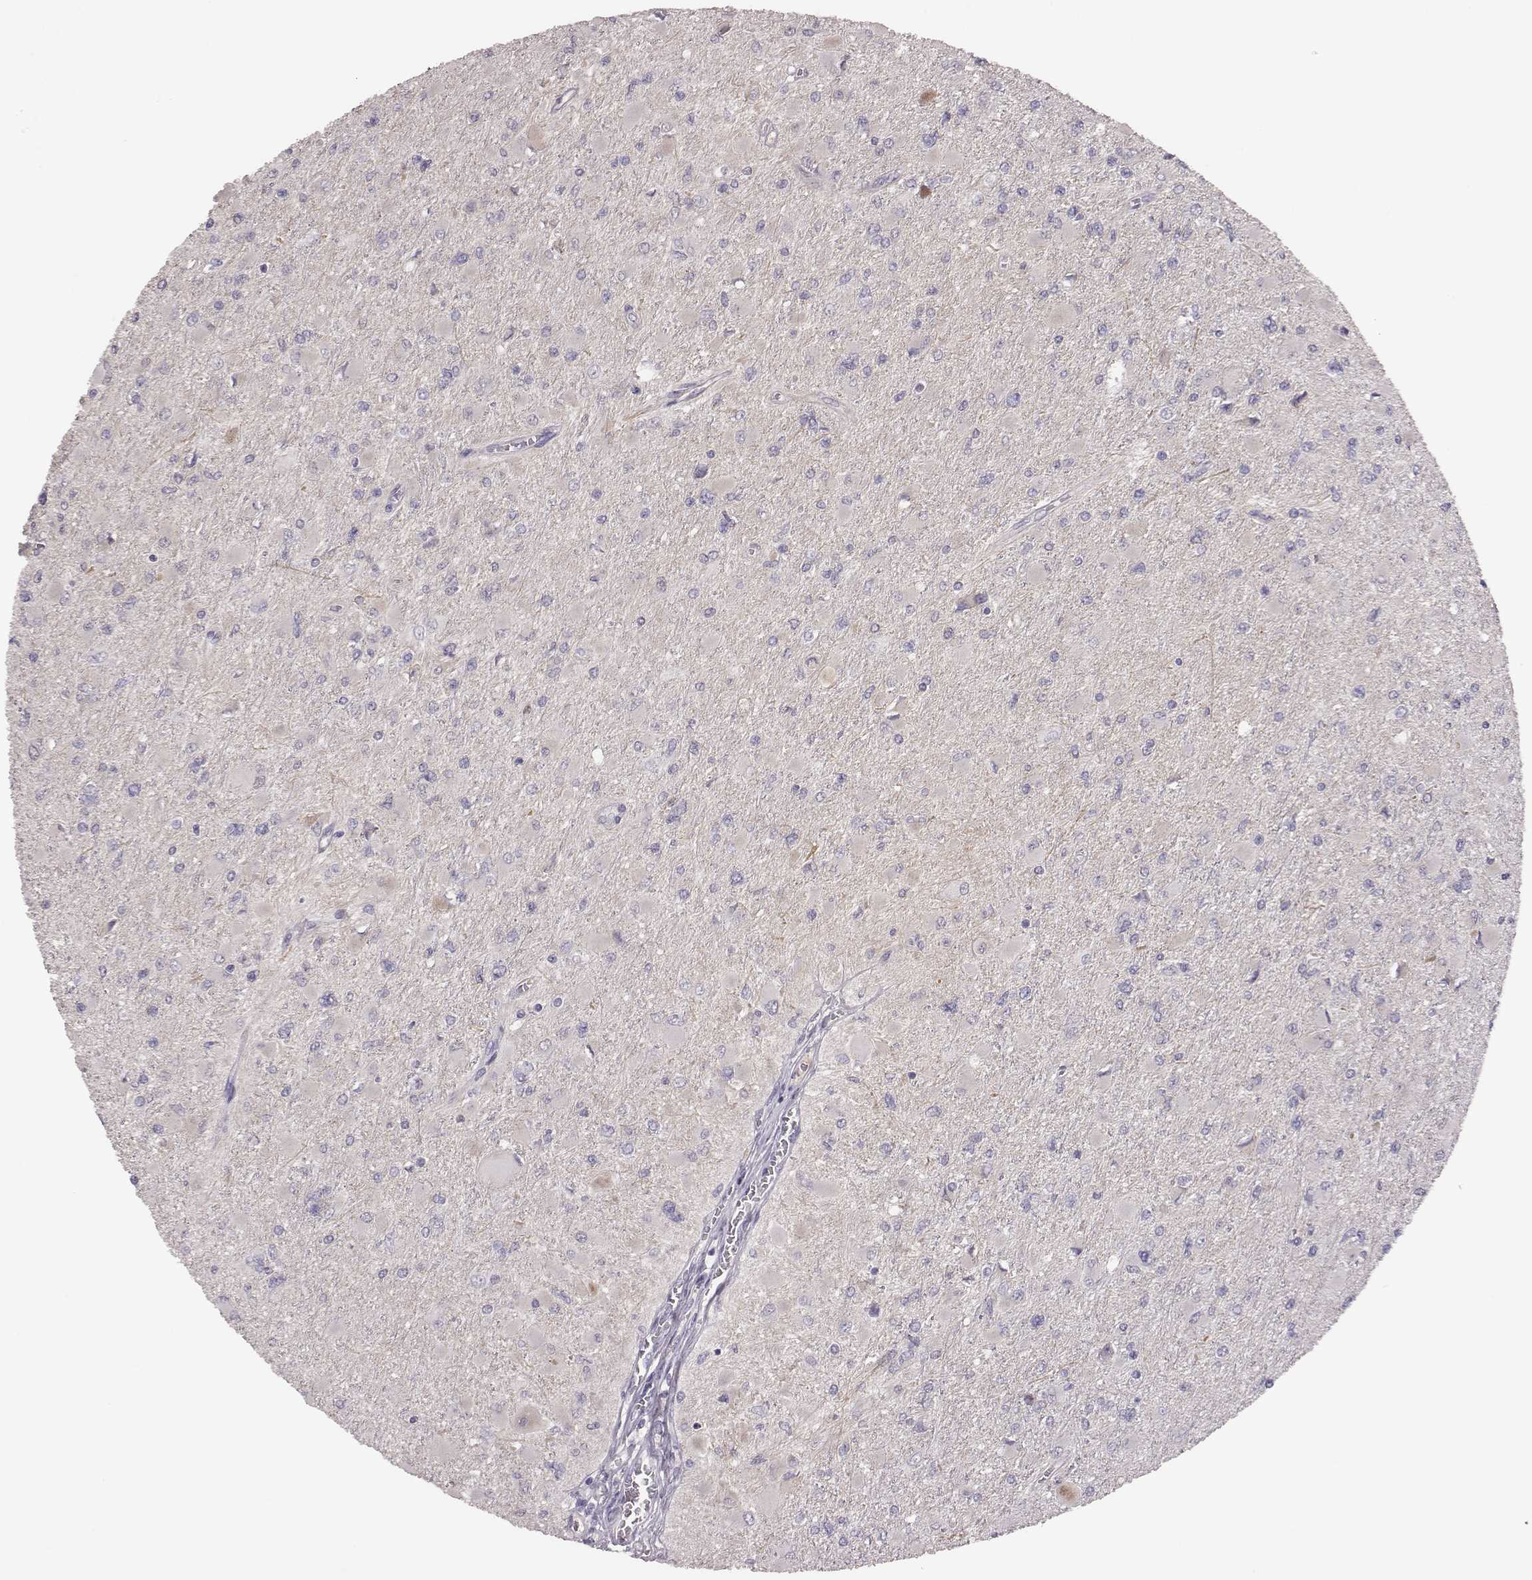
{"staining": {"intensity": "negative", "quantity": "none", "location": "none"}, "tissue": "glioma", "cell_type": "Tumor cells", "image_type": "cancer", "snomed": [{"axis": "morphology", "description": "Glioma, malignant, High grade"}, {"axis": "topography", "description": "Cerebral cortex"}], "caption": "Tumor cells are negative for protein expression in human glioma.", "gene": "KMO", "patient": {"sex": "female", "age": 36}}